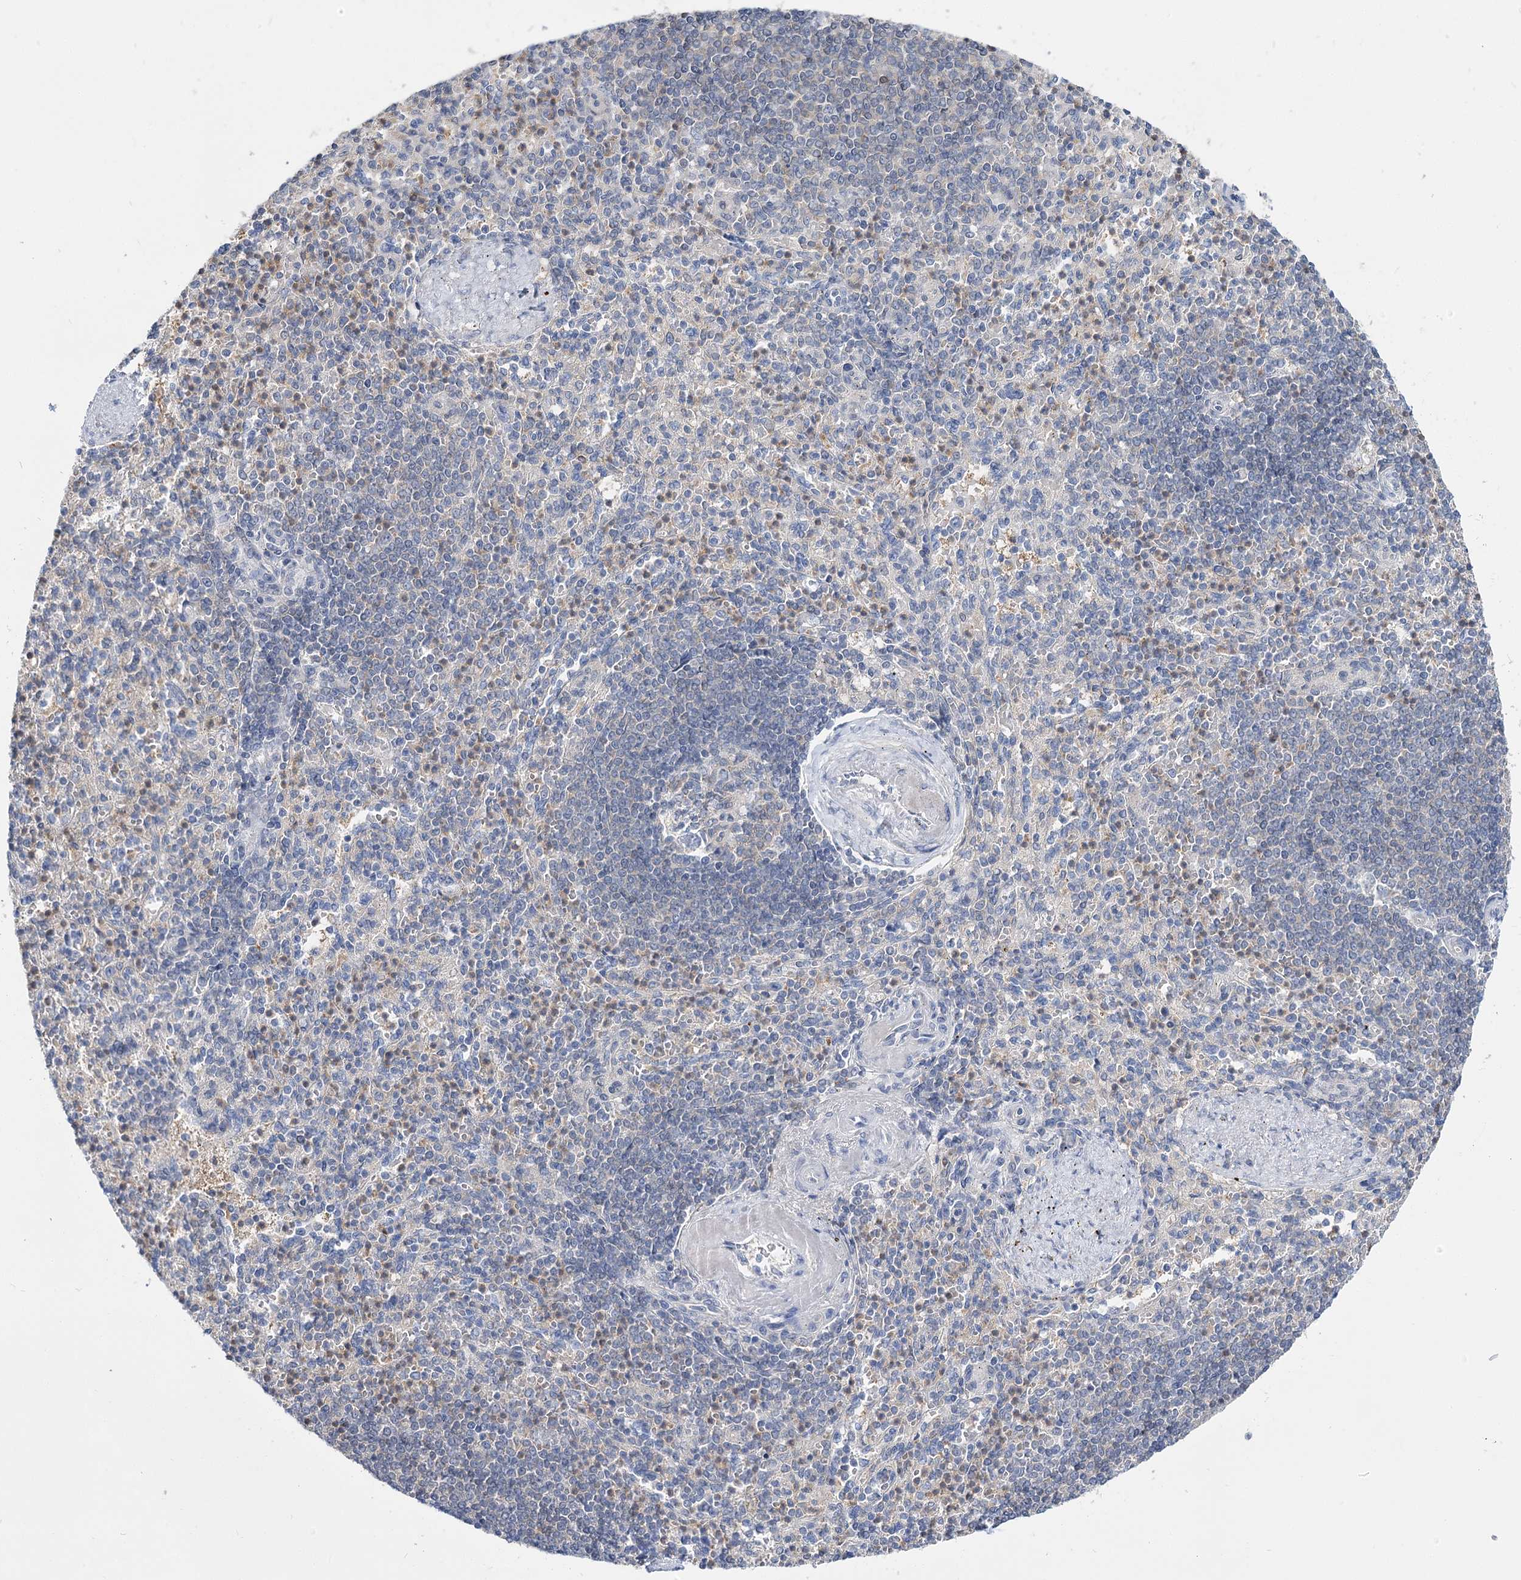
{"staining": {"intensity": "negative", "quantity": "none", "location": "none"}, "tissue": "spleen", "cell_type": "Cells in red pulp", "image_type": "normal", "snomed": [{"axis": "morphology", "description": "Normal tissue, NOS"}, {"axis": "topography", "description": "Spleen"}], "caption": "Immunohistochemical staining of unremarkable spleen reveals no significant positivity in cells in red pulp. (DAB (3,3'-diaminobenzidine) immunohistochemistry with hematoxylin counter stain).", "gene": "UGP2", "patient": {"sex": "female", "age": 74}}